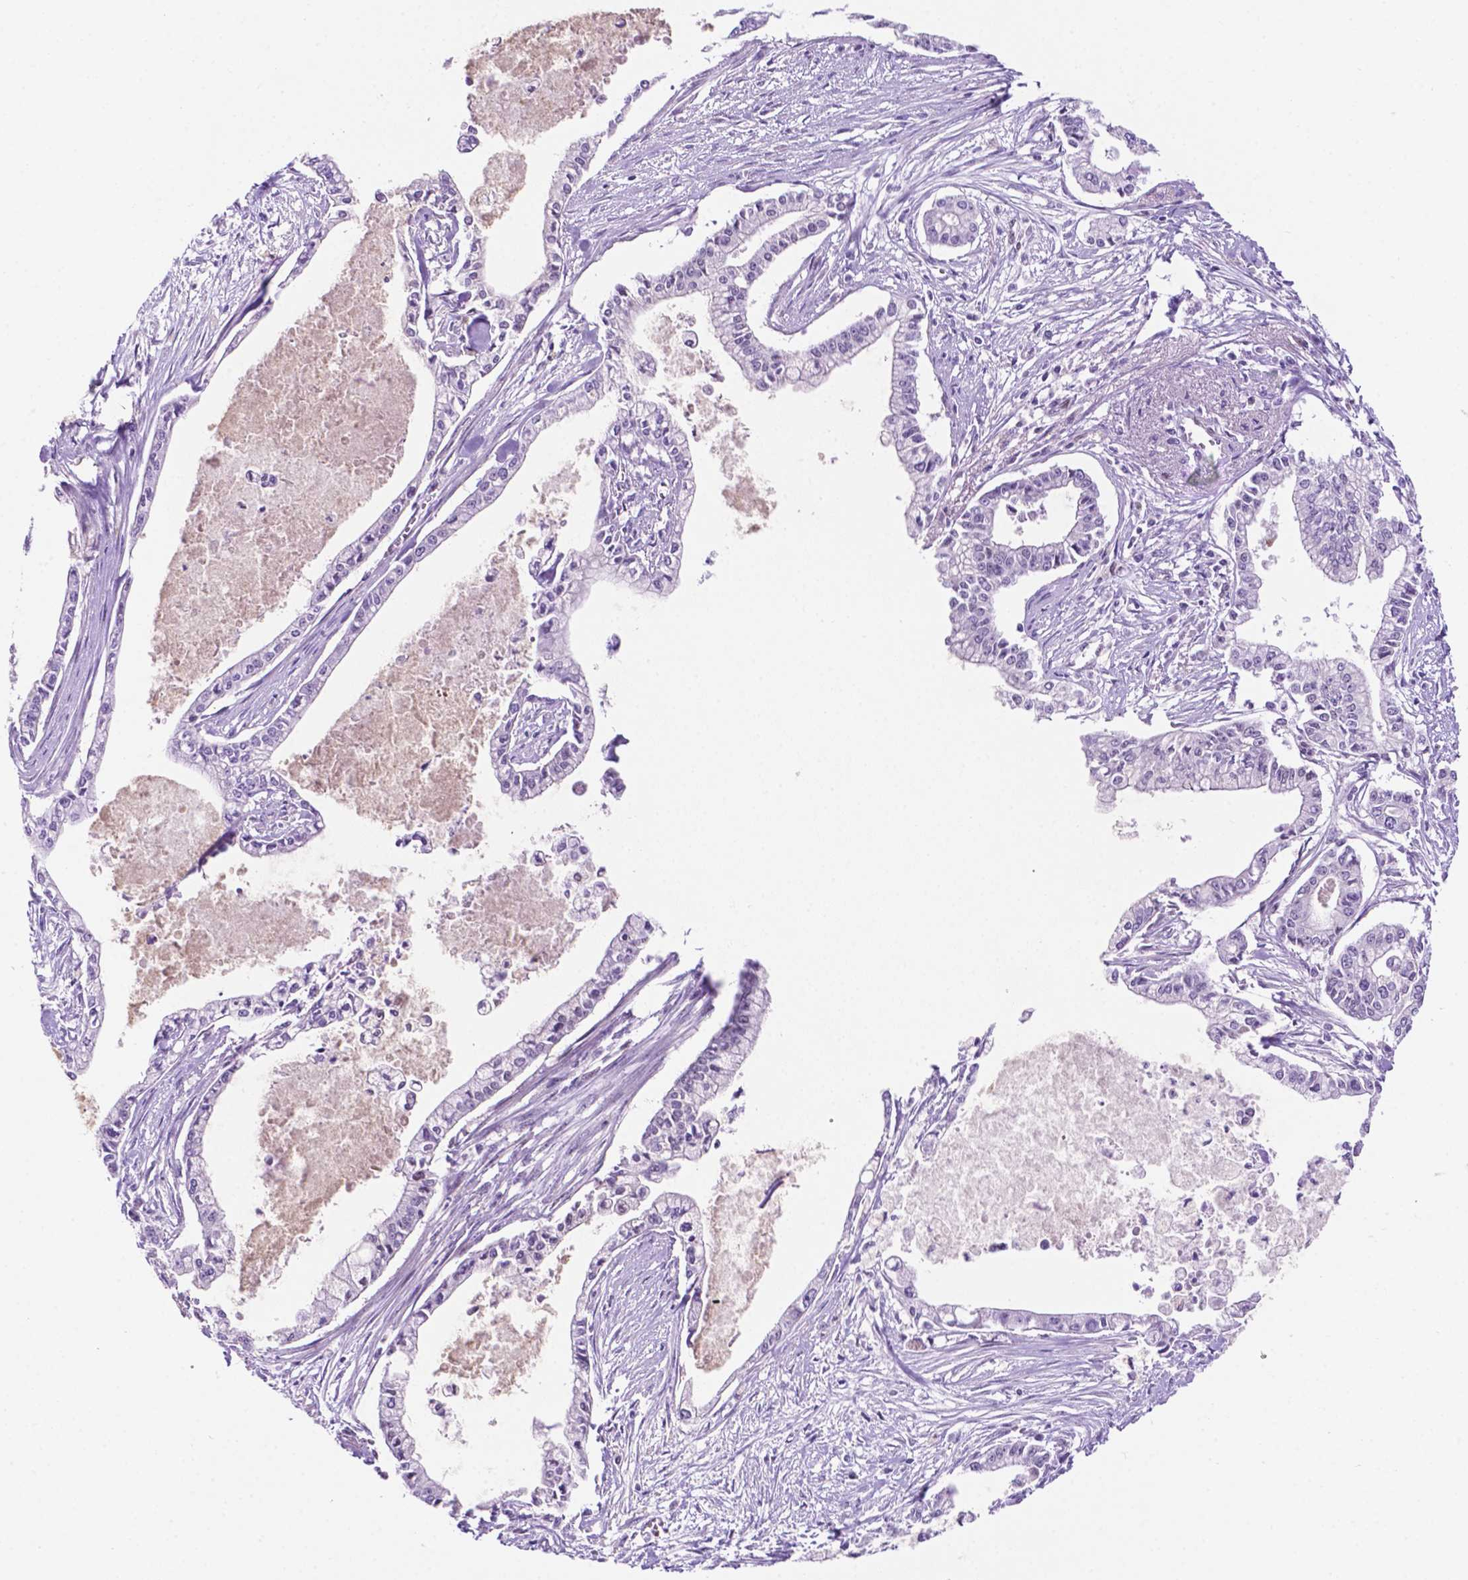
{"staining": {"intensity": "negative", "quantity": "none", "location": "none"}, "tissue": "pancreatic cancer", "cell_type": "Tumor cells", "image_type": "cancer", "snomed": [{"axis": "morphology", "description": "Adenocarcinoma, NOS"}, {"axis": "topography", "description": "Pancreas"}], "caption": "Immunohistochemistry micrograph of neoplastic tissue: human pancreatic cancer (adenocarcinoma) stained with DAB (3,3'-diaminobenzidine) exhibits no significant protein expression in tumor cells. The staining was performed using DAB (3,3'-diaminobenzidine) to visualize the protein expression in brown, while the nuclei were stained in blue with hematoxylin (Magnification: 20x).", "gene": "ERF", "patient": {"sex": "female", "age": 65}}